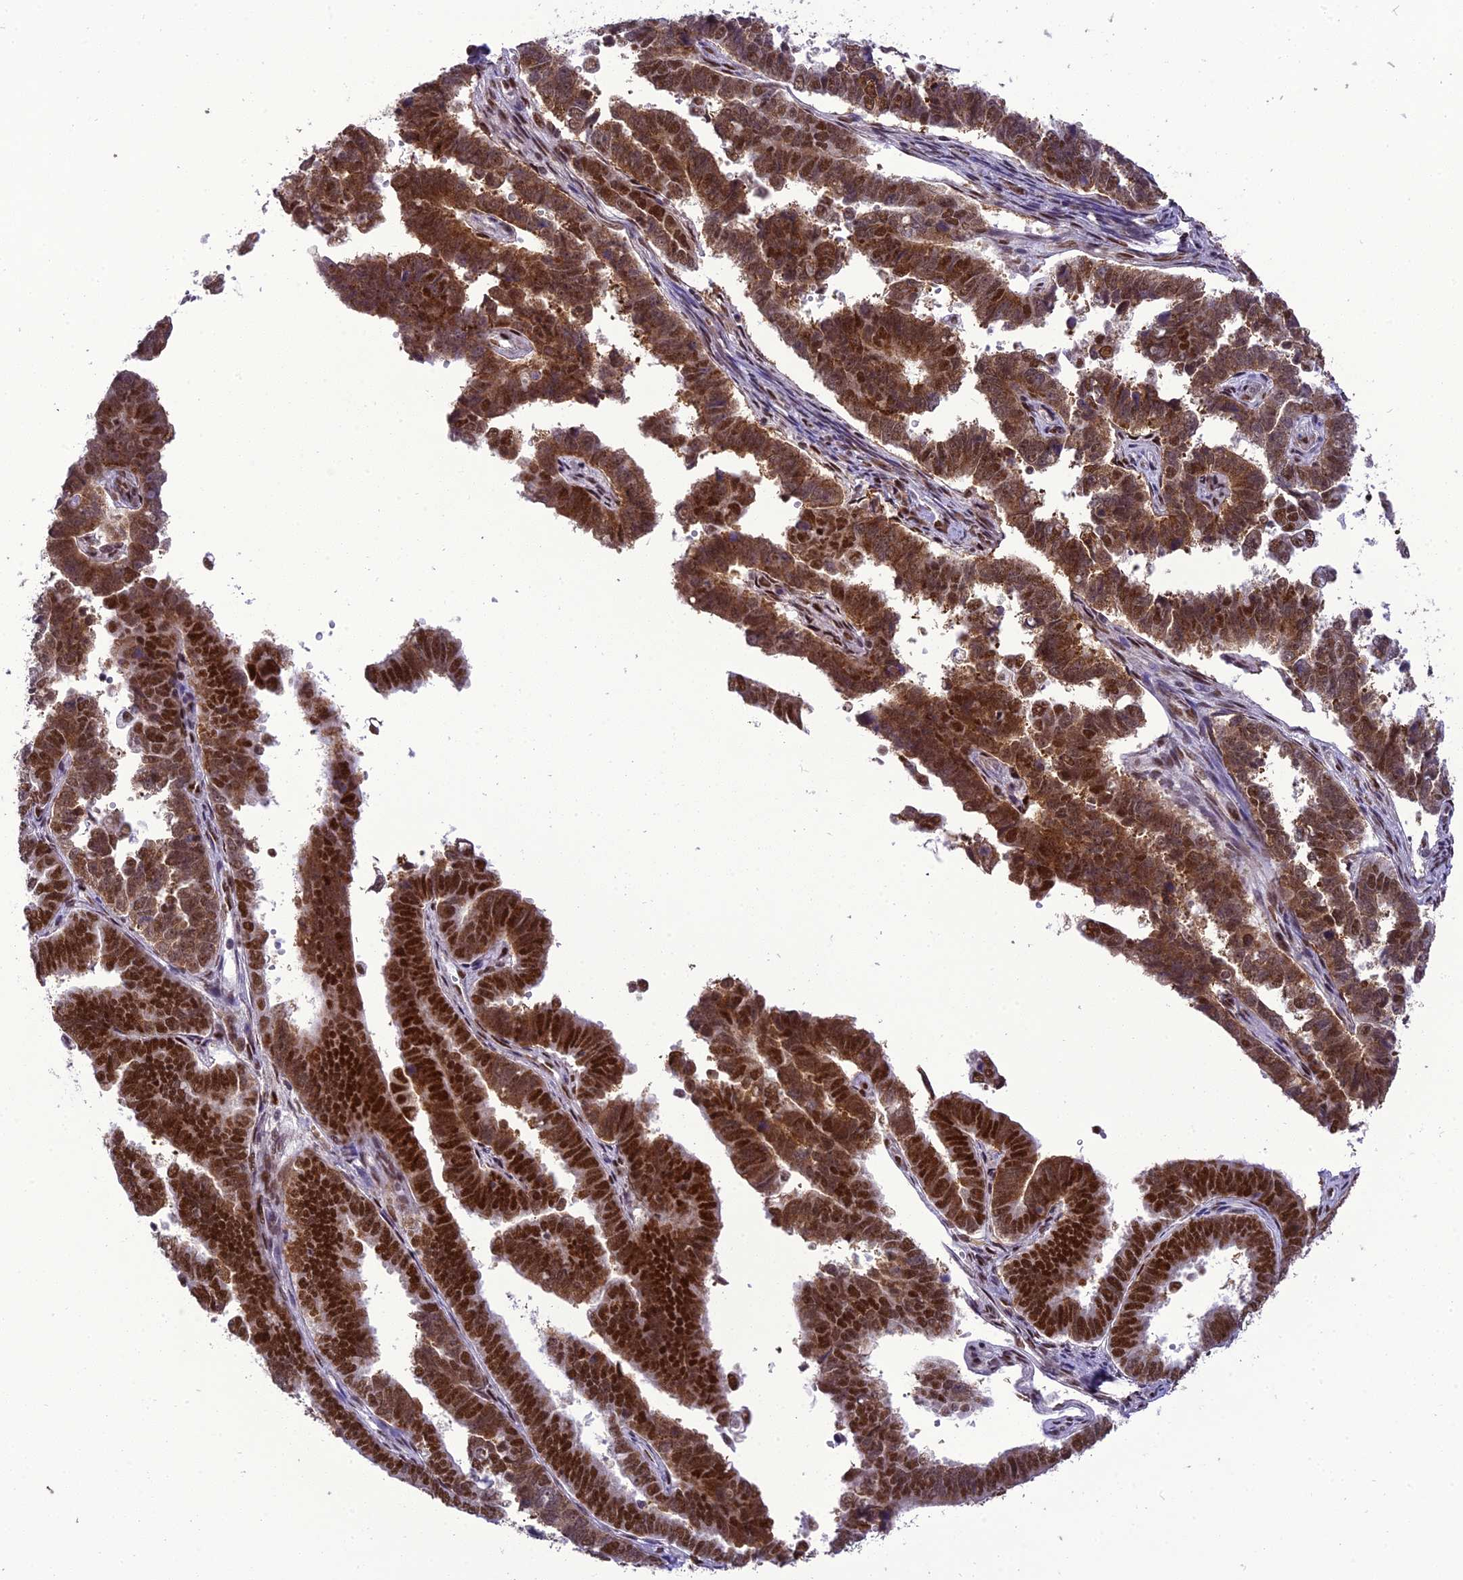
{"staining": {"intensity": "strong", "quantity": ">75%", "location": "nuclear"}, "tissue": "endometrial cancer", "cell_type": "Tumor cells", "image_type": "cancer", "snomed": [{"axis": "morphology", "description": "Adenocarcinoma, NOS"}, {"axis": "topography", "description": "Endometrium"}], "caption": "High-magnification brightfield microscopy of endometrial adenocarcinoma stained with DAB (brown) and counterstained with hematoxylin (blue). tumor cells exhibit strong nuclear positivity is identified in about>75% of cells.", "gene": "DDX1", "patient": {"sex": "female", "age": 75}}